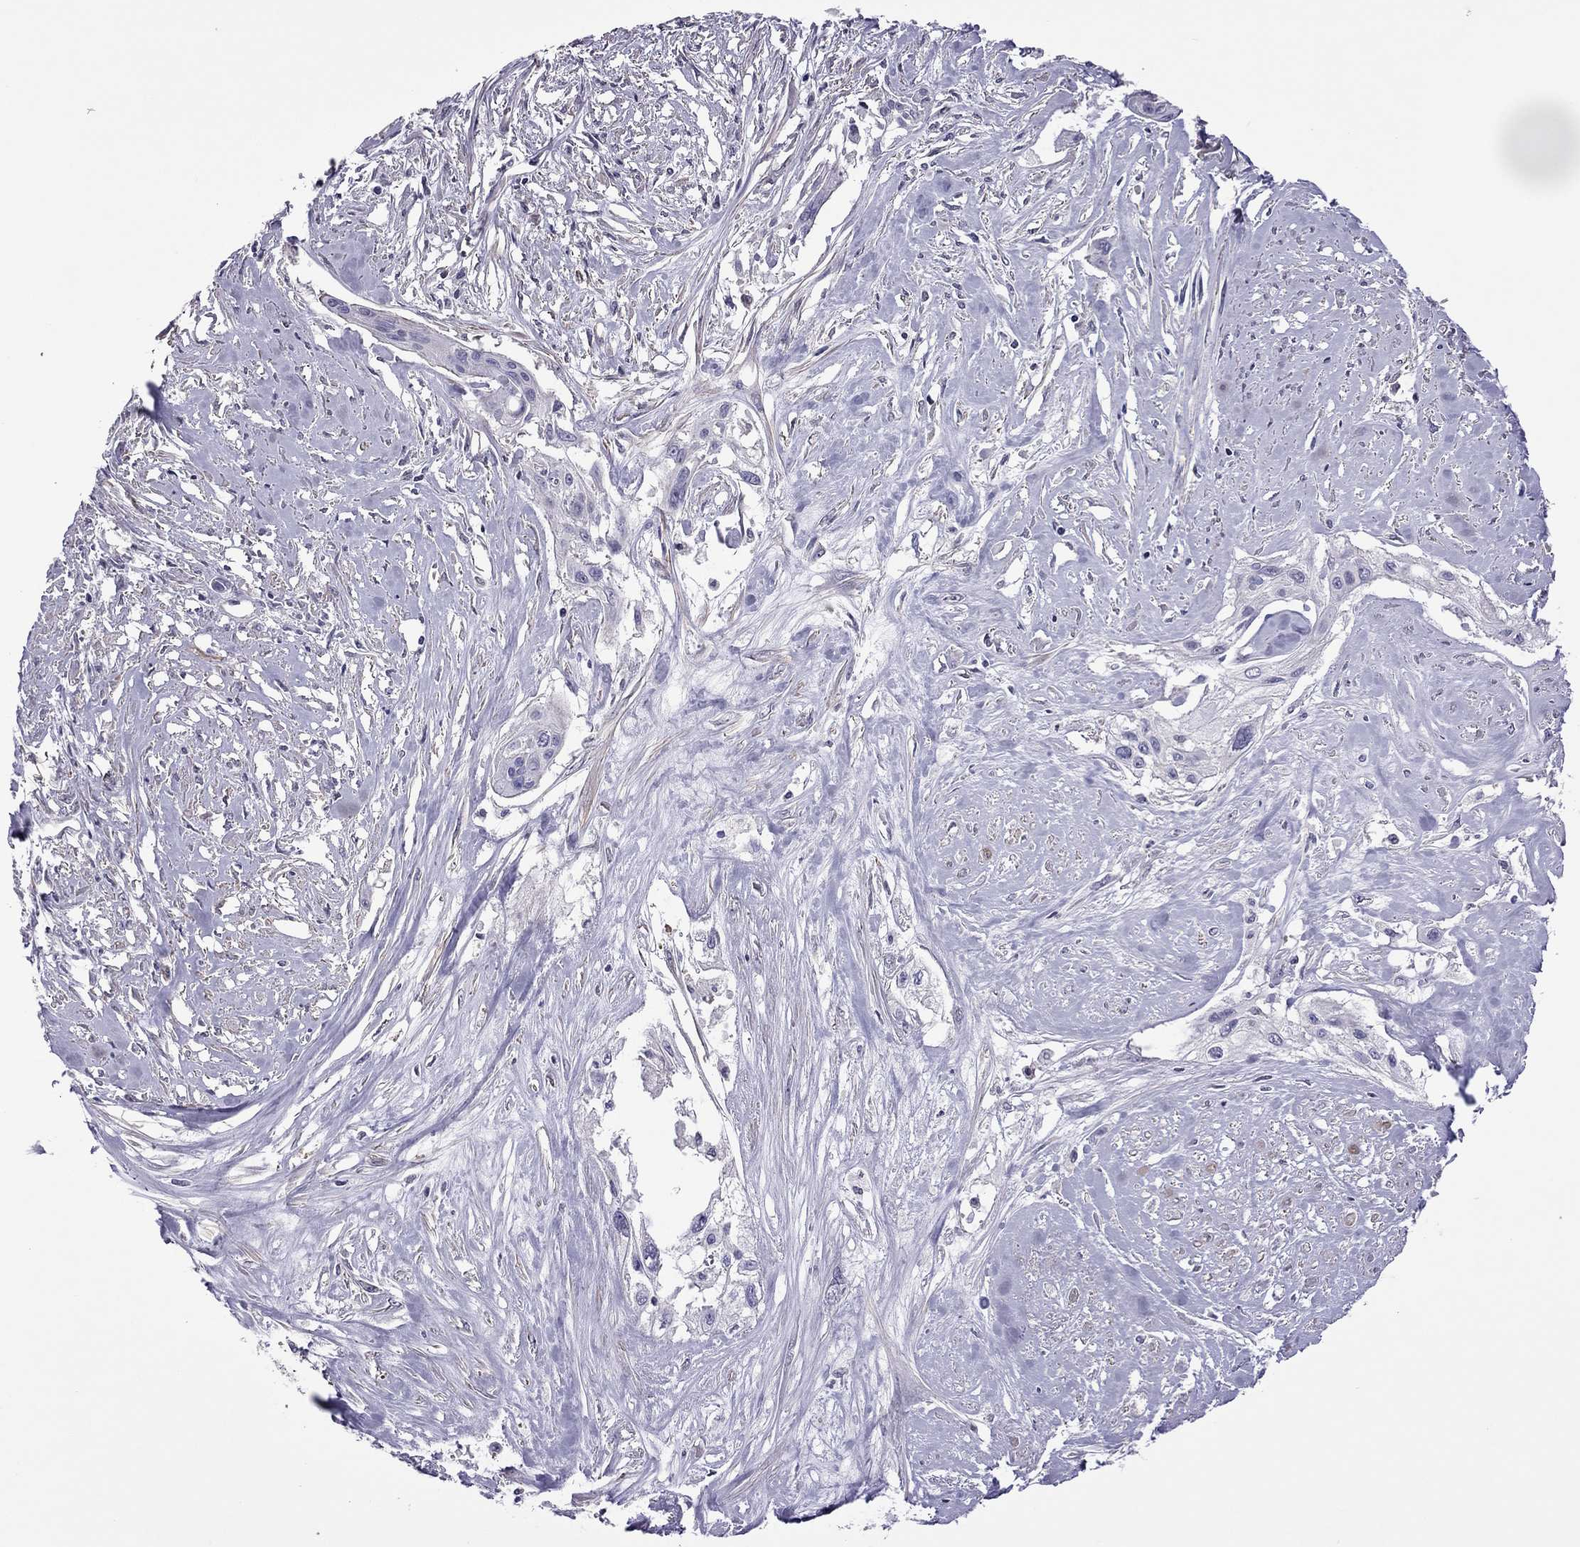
{"staining": {"intensity": "negative", "quantity": "none", "location": "none"}, "tissue": "cervical cancer", "cell_type": "Tumor cells", "image_type": "cancer", "snomed": [{"axis": "morphology", "description": "Squamous cell carcinoma, NOS"}, {"axis": "topography", "description": "Cervix"}], "caption": "An image of human squamous cell carcinoma (cervical) is negative for staining in tumor cells.", "gene": "SLC16A8", "patient": {"sex": "female", "age": 49}}